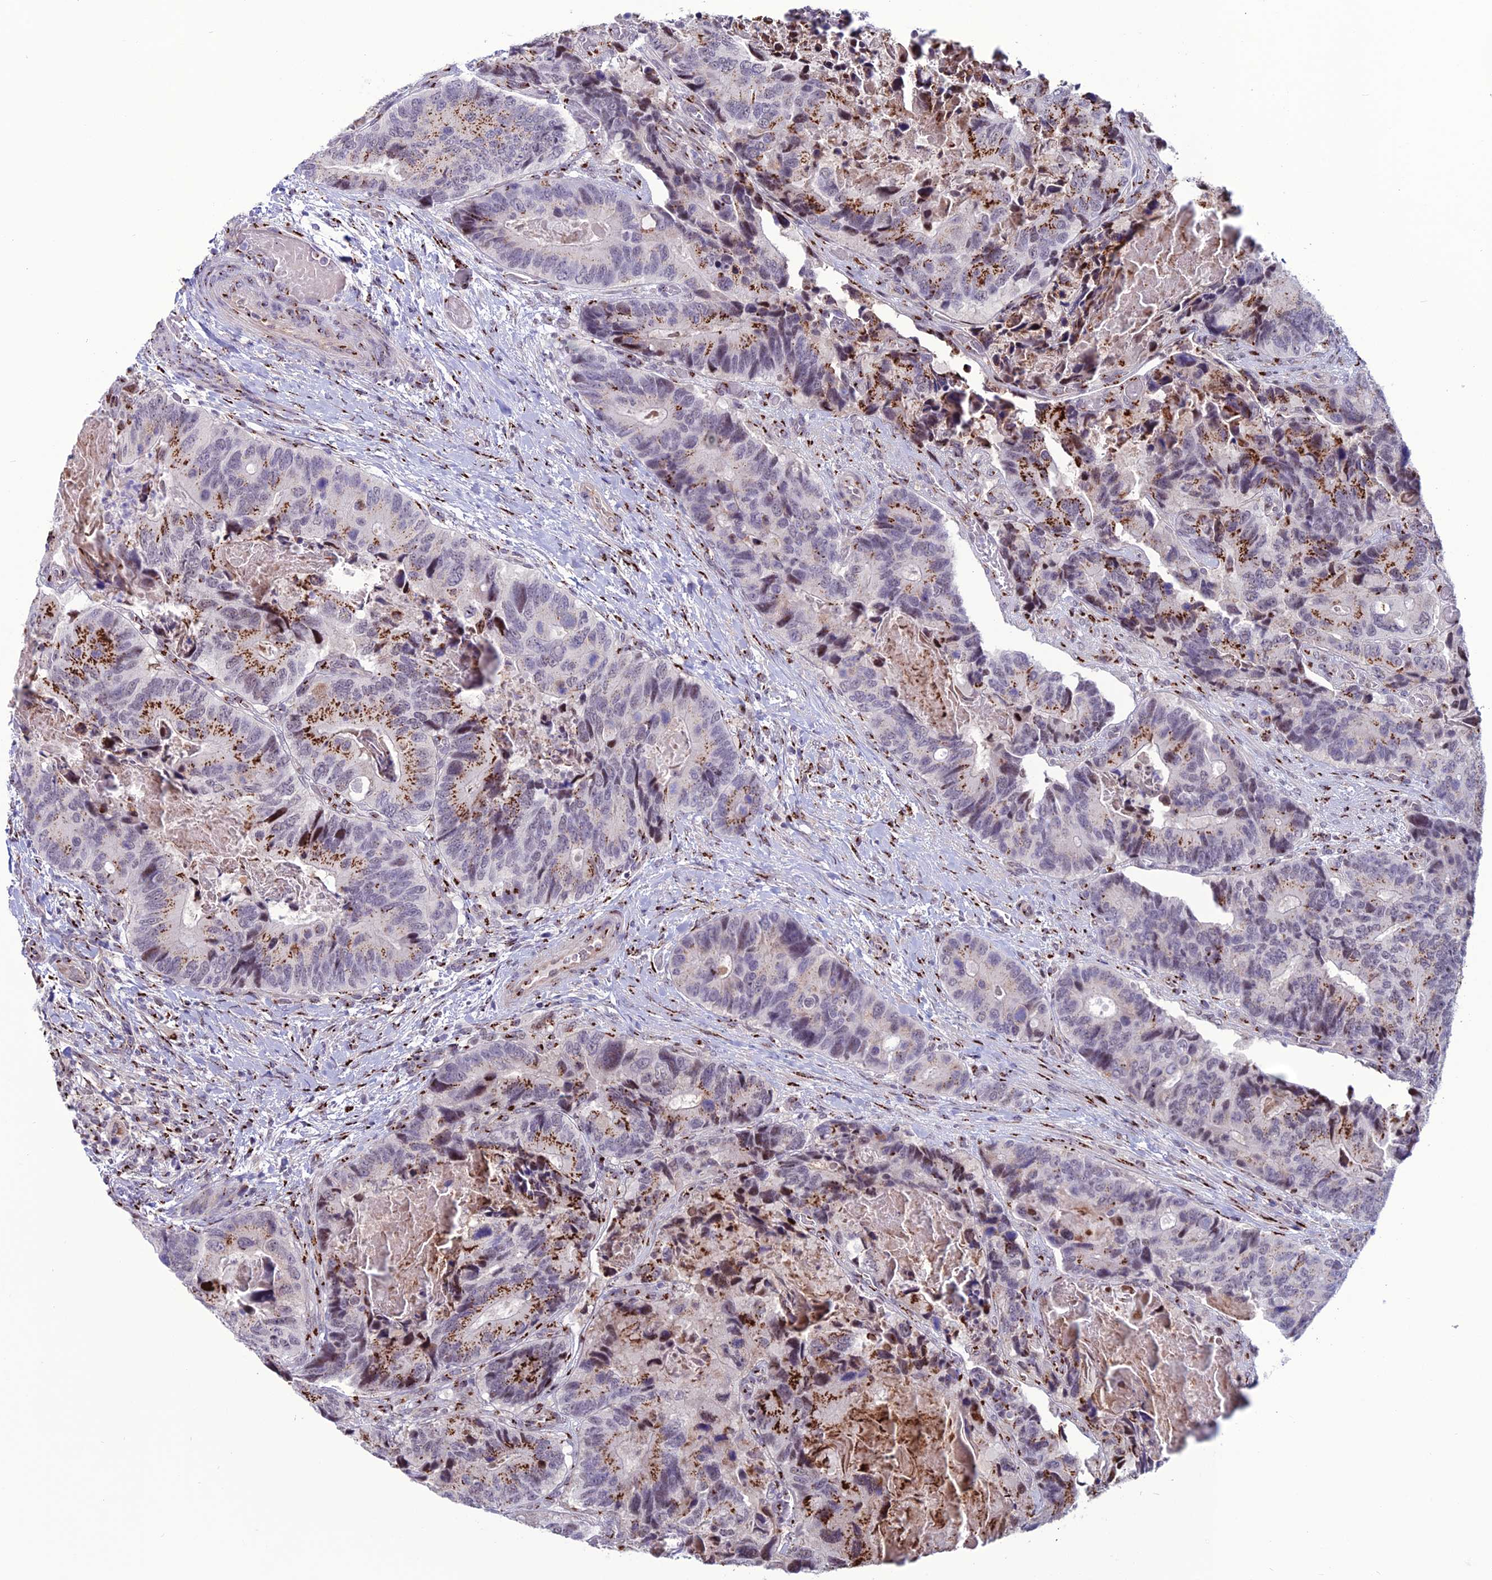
{"staining": {"intensity": "strong", "quantity": "<25%", "location": "cytoplasmic/membranous"}, "tissue": "colorectal cancer", "cell_type": "Tumor cells", "image_type": "cancer", "snomed": [{"axis": "morphology", "description": "Adenocarcinoma, NOS"}, {"axis": "topography", "description": "Colon"}], "caption": "A photomicrograph showing strong cytoplasmic/membranous expression in approximately <25% of tumor cells in colorectal cancer (adenocarcinoma), as visualized by brown immunohistochemical staining.", "gene": "PLEKHA4", "patient": {"sex": "male", "age": 84}}